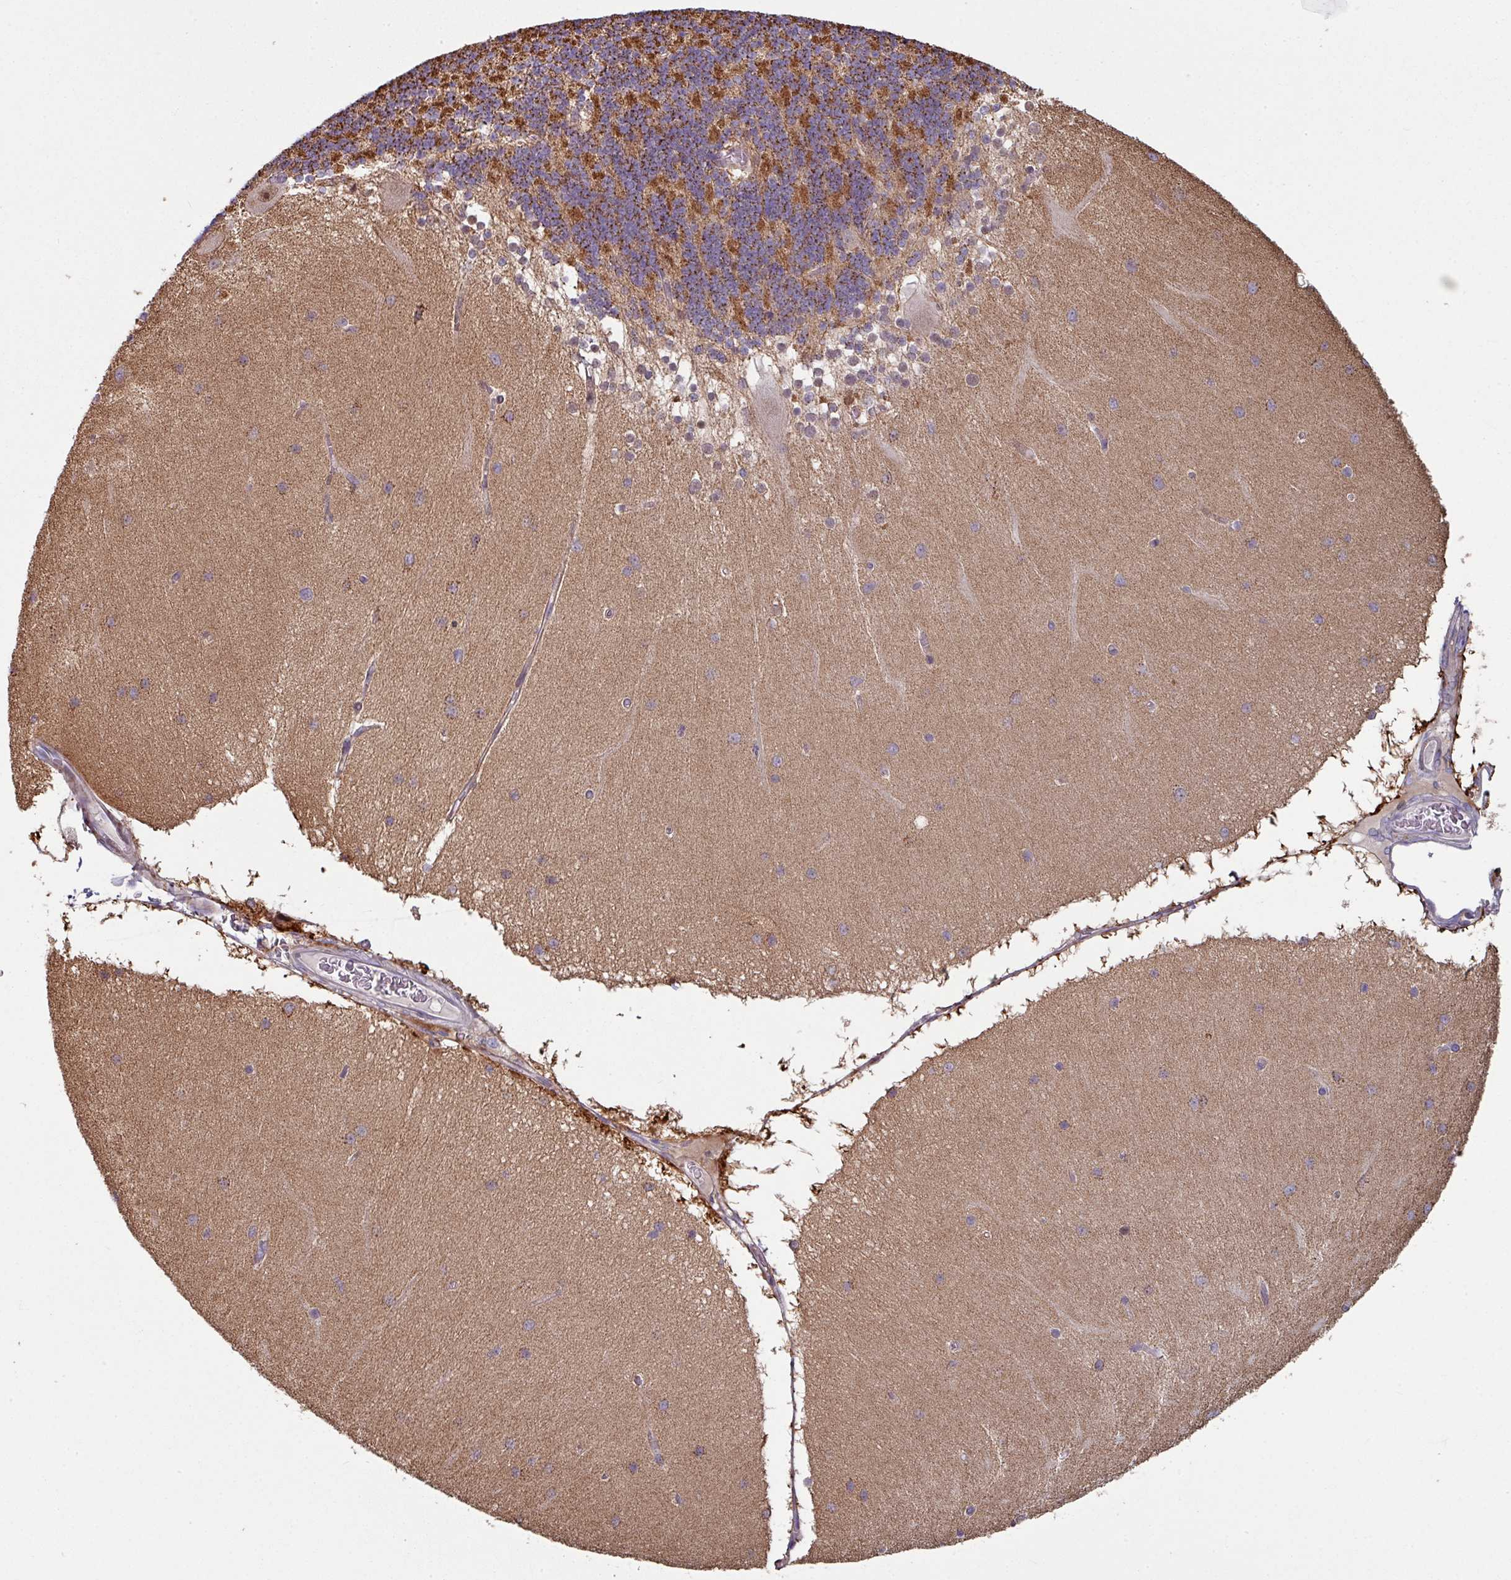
{"staining": {"intensity": "strong", "quantity": "25%-75%", "location": "cytoplasmic/membranous"}, "tissue": "cerebellum", "cell_type": "Cells in granular layer", "image_type": "normal", "snomed": [{"axis": "morphology", "description": "Normal tissue, NOS"}, {"axis": "topography", "description": "Cerebellum"}], "caption": "A brown stain shows strong cytoplasmic/membranous expression of a protein in cells in granular layer of normal cerebellum. Nuclei are stained in blue.", "gene": "C2orf16", "patient": {"sex": "female", "age": 54}}